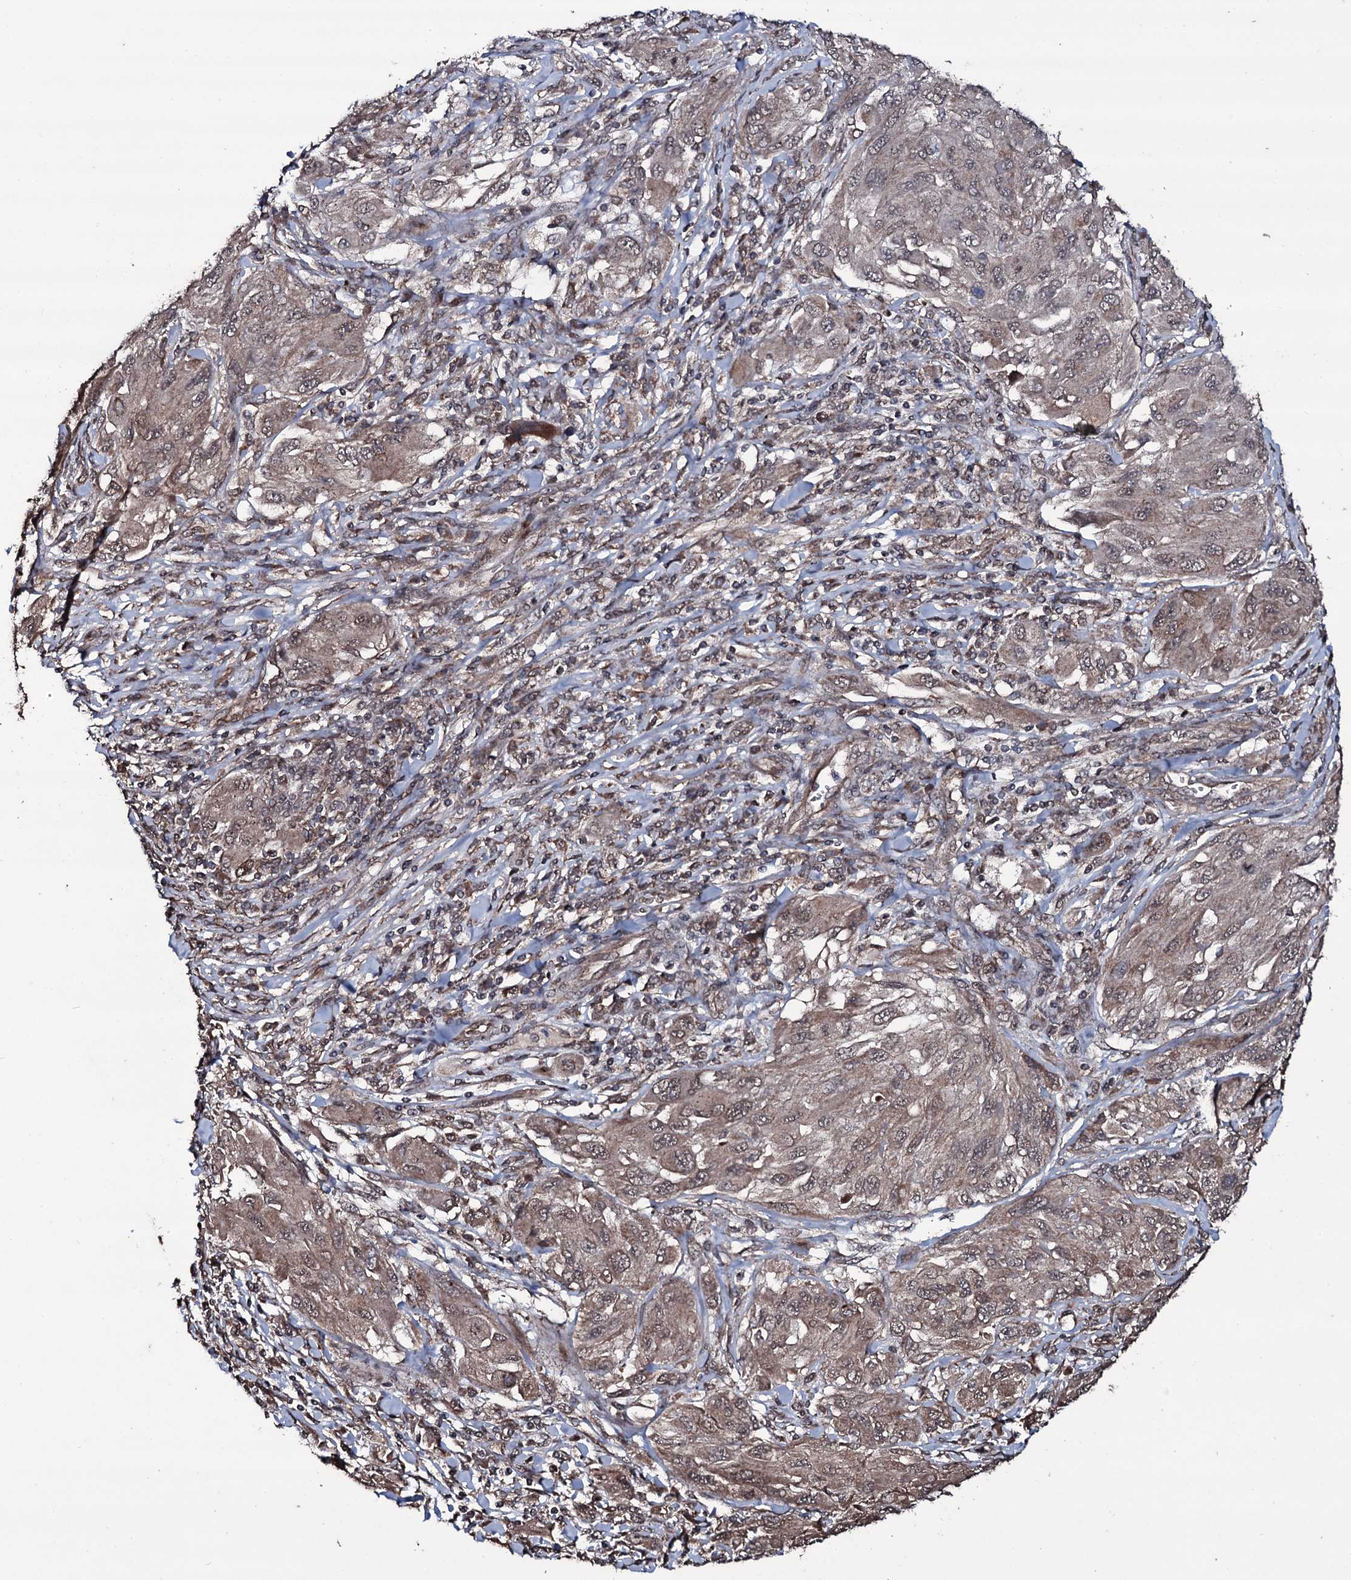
{"staining": {"intensity": "weak", "quantity": ">75%", "location": "cytoplasmic/membranous,nuclear"}, "tissue": "melanoma", "cell_type": "Tumor cells", "image_type": "cancer", "snomed": [{"axis": "morphology", "description": "Malignant melanoma, NOS"}, {"axis": "topography", "description": "Skin"}], "caption": "Malignant melanoma stained with immunohistochemistry shows weak cytoplasmic/membranous and nuclear positivity in about >75% of tumor cells.", "gene": "MRPS31", "patient": {"sex": "female", "age": 91}}